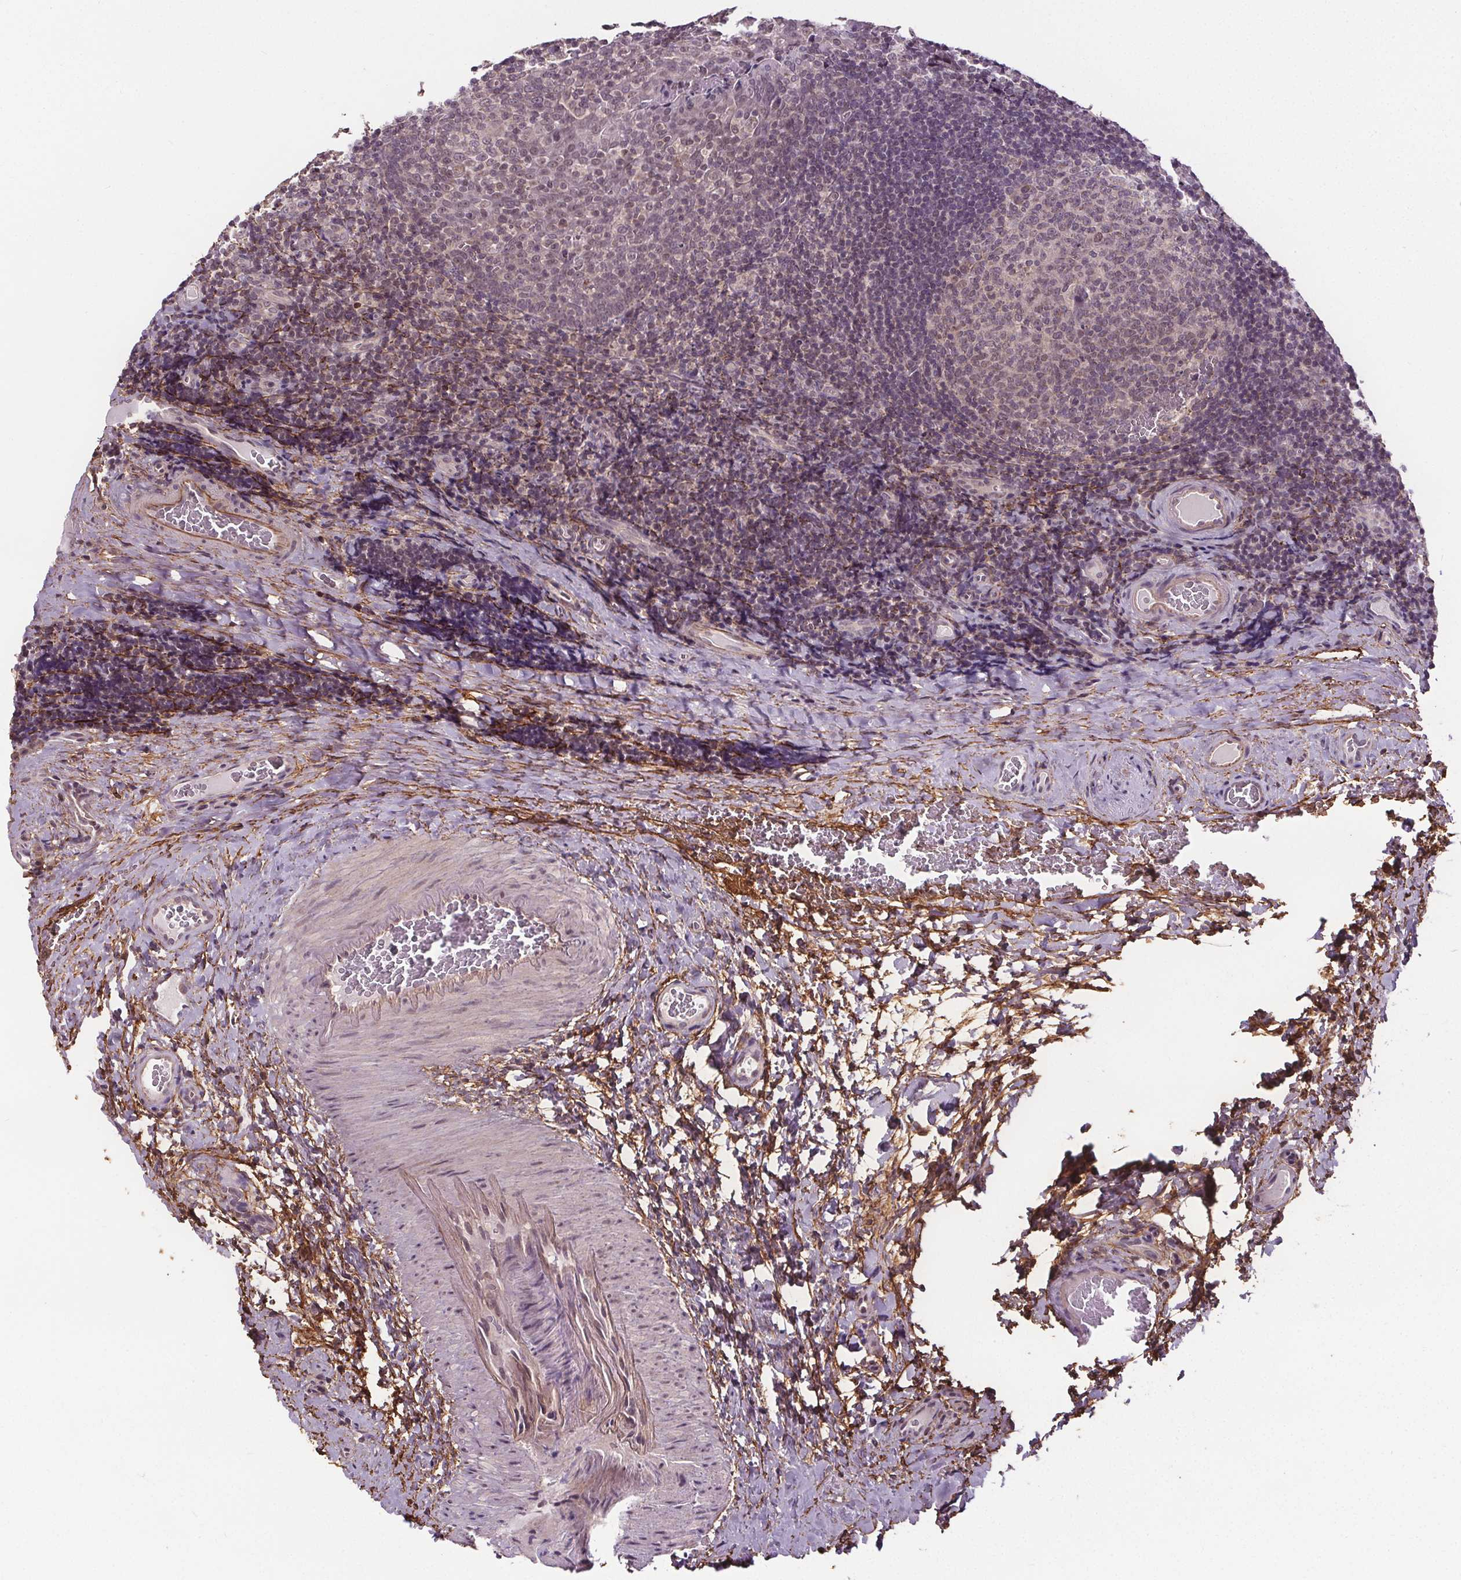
{"staining": {"intensity": "weak", "quantity": "25%-75%", "location": "nuclear"}, "tissue": "tonsil", "cell_type": "Germinal center cells", "image_type": "normal", "snomed": [{"axis": "morphology", "description": "Normal tissue, NOS"}, {"axis": "morphology", "description": "Inflammation, NOS"}, {"axis": "topography", "description": "Tonsil"}], "caption": "Germinal center cells display low levels of weak nuclear staining in about 25%-75% of cells in benign tonsil.", "gene": "KIAA0232", "patient": {"sex": "female", "age": 31}}